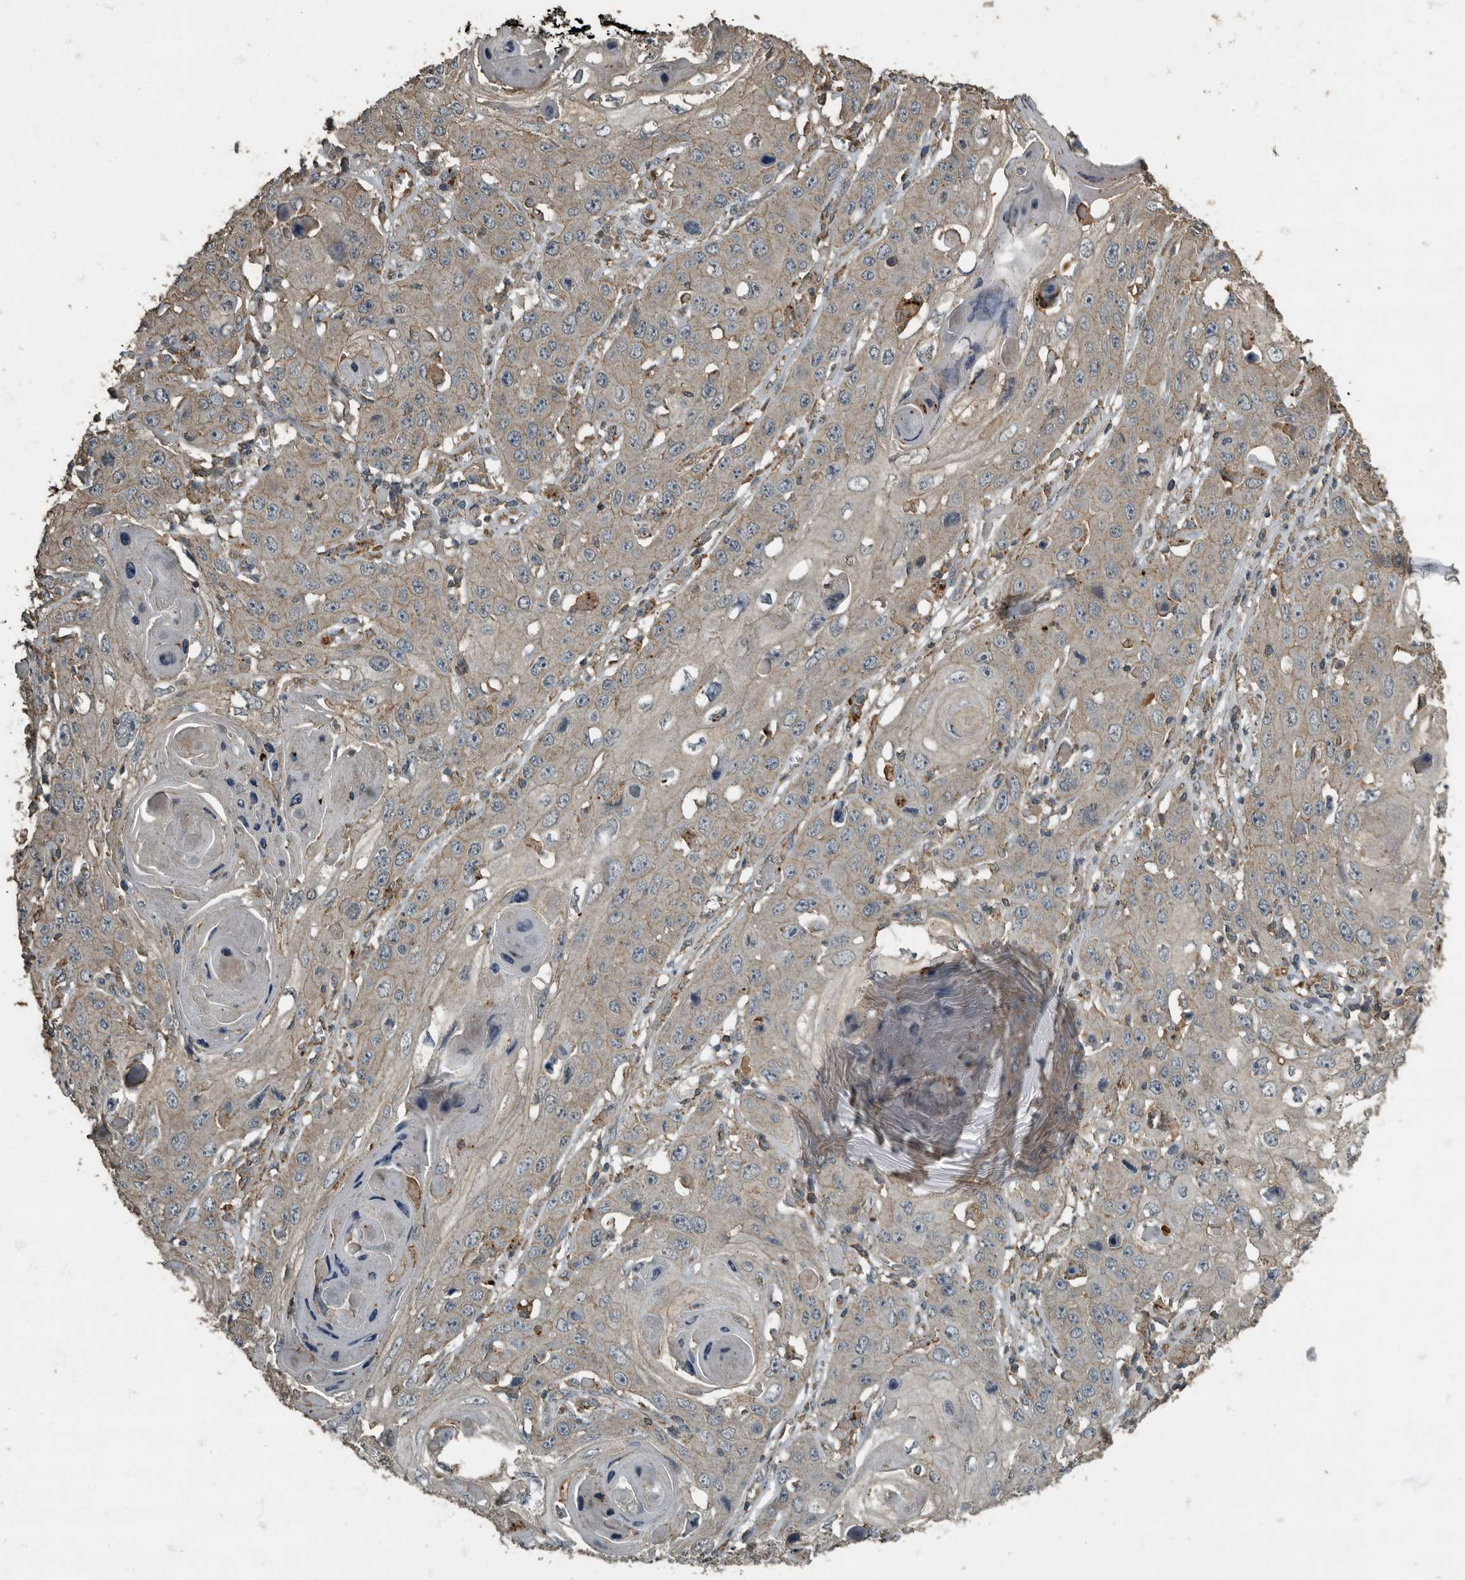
{"staining": {"intensity": "negative", "quantity": "none", "location": "none"}, "tissue": "skin cancer", "cell_type": "Tumor cells", "image_type": "cancer", "snomed": [{"axis": "morphology", "description": "Squamous cell carcinoma, NOS"}, {"axis": "topography", "description": "Skin"}], "caption": "Photomicrograph shows no significant protein staining in tumor cells of skin cancer.", "gene": "IL15RA", "patient": {"sex": "male", "age": 55}}